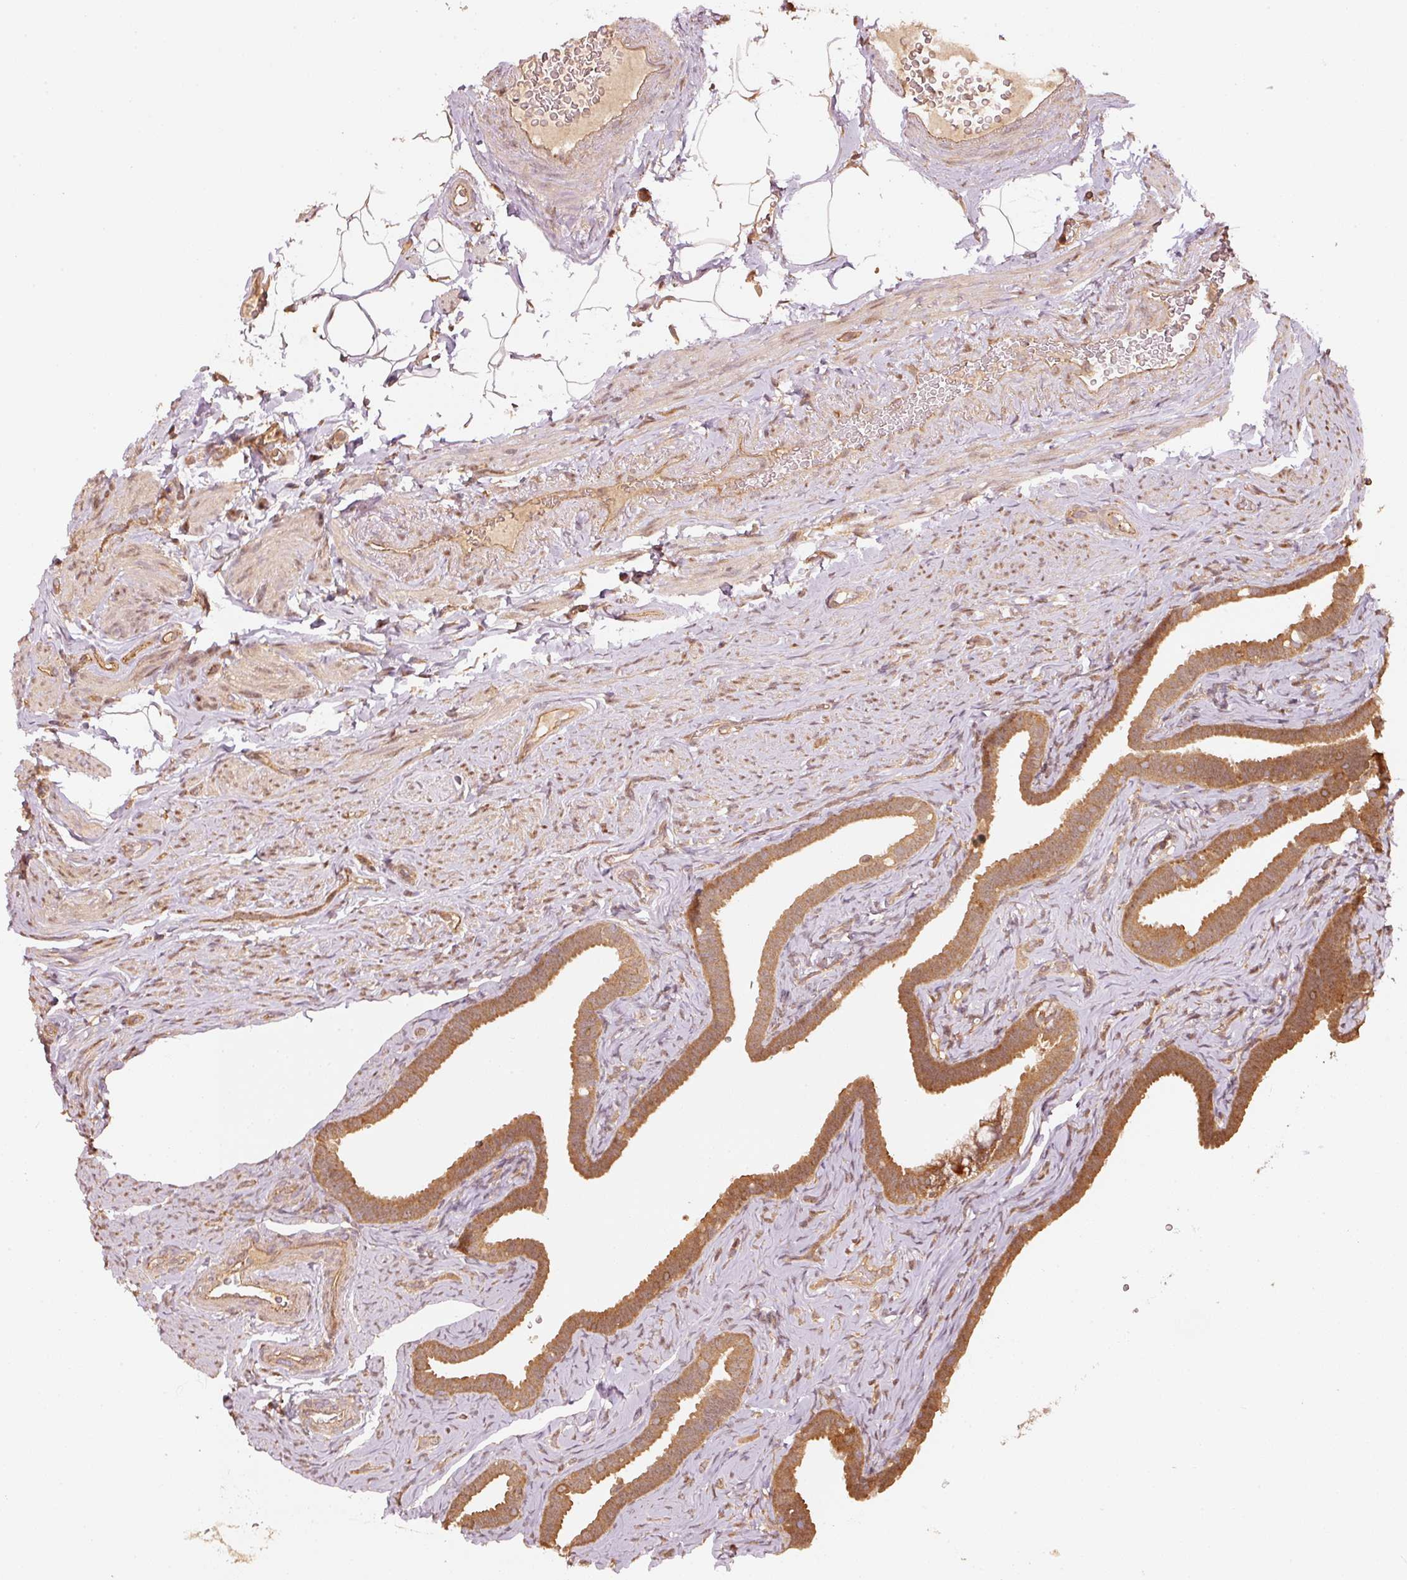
{"staining": {"intensity": "moderate", "quantity": ">75%", "location": "cytoplasmic/membranous"}, "tissue": "fallopian tube", "cell_type": "Glandular cells", "image_type": "normal", "snomed": [{"axis": "morphology", "description": "Normal tissue, NOS"}, {"axis": "topography", "description": "Fallopian tube"}], "caption": "Immunohistochemistry (IHC) histopathology image of benign fallopian tube: human fallopian tube stained using immunohistochemistry (IHC) displays medium levels of moderate protein expression localized specifically in the cytoplasmic/membranous of glandular cells, appearing as a cytoplasmic/membranous brown color.", "gene": "STAU1", "patient": {"sex": "female", "age": 69}}